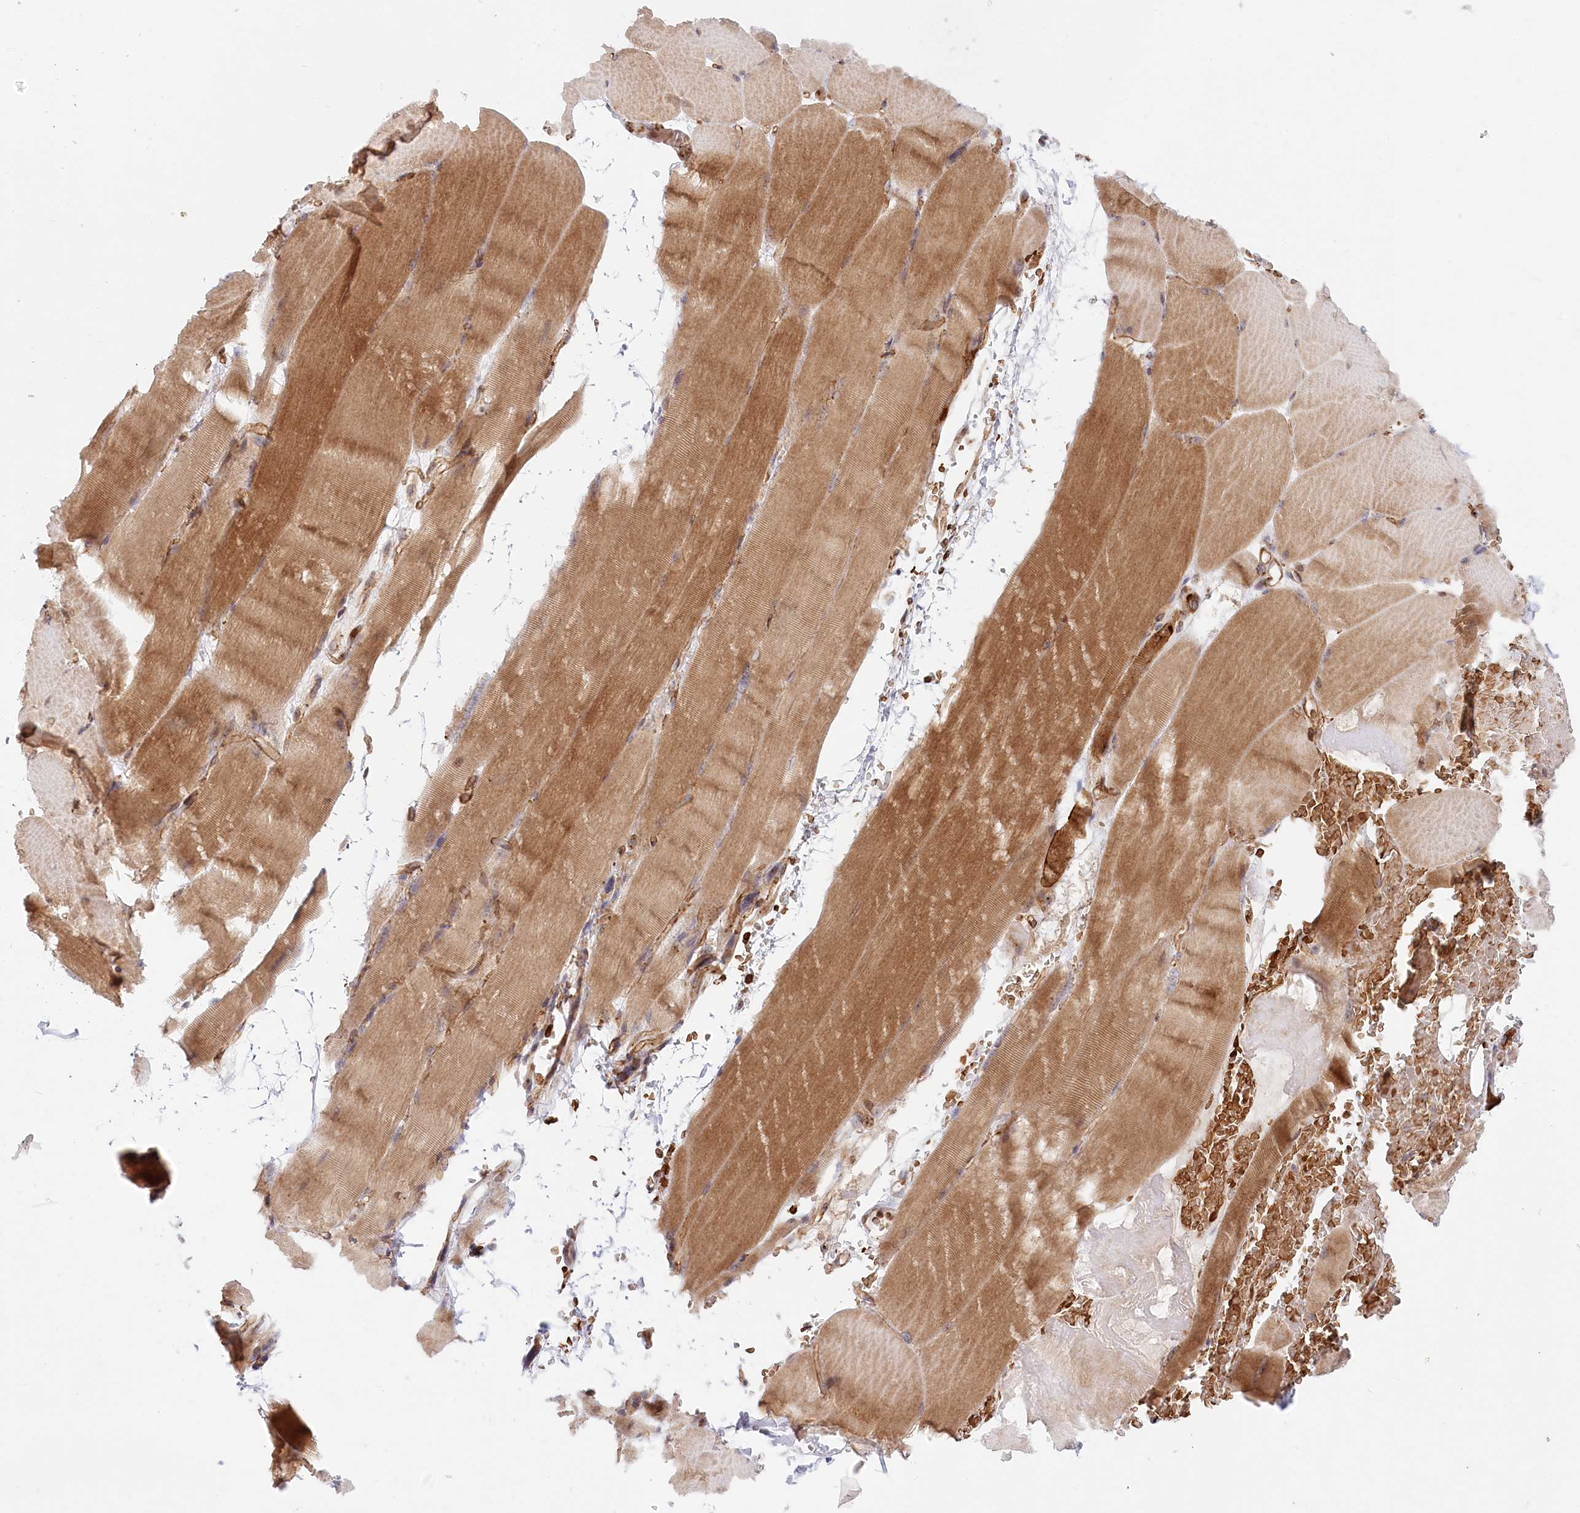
{"staining": {"intensity": "moderate", "quantity": ">75%", "location": "cytoplasmic/membranous"}, "tissue": "skeletal muscle", "cell_type": "Myocytes", "image_type": "normal", "snomed": [{"axis": "morphology", "description": "Normal tissue, NOS"}, {"axis": "topography", "description": "Skeletal muscle"}, {"axis": "topography", "description": "Parathyroid gland"}], "caption": "High-magnification brightfield microscopy of normal skeletal muscle stained with DAB (brown) and counterstained with hematoxylin (blue). myocytes exhibit moderate cytoplasmic/membranous staining is identified in about>75% of cells. The protein of interest is stained brown, and the nuclei are stained in blue (DAB IHC with brightfield microscopy, high magnification).", "gene": "COMMD3", "patient": {"sex": "female", "age": 37}}